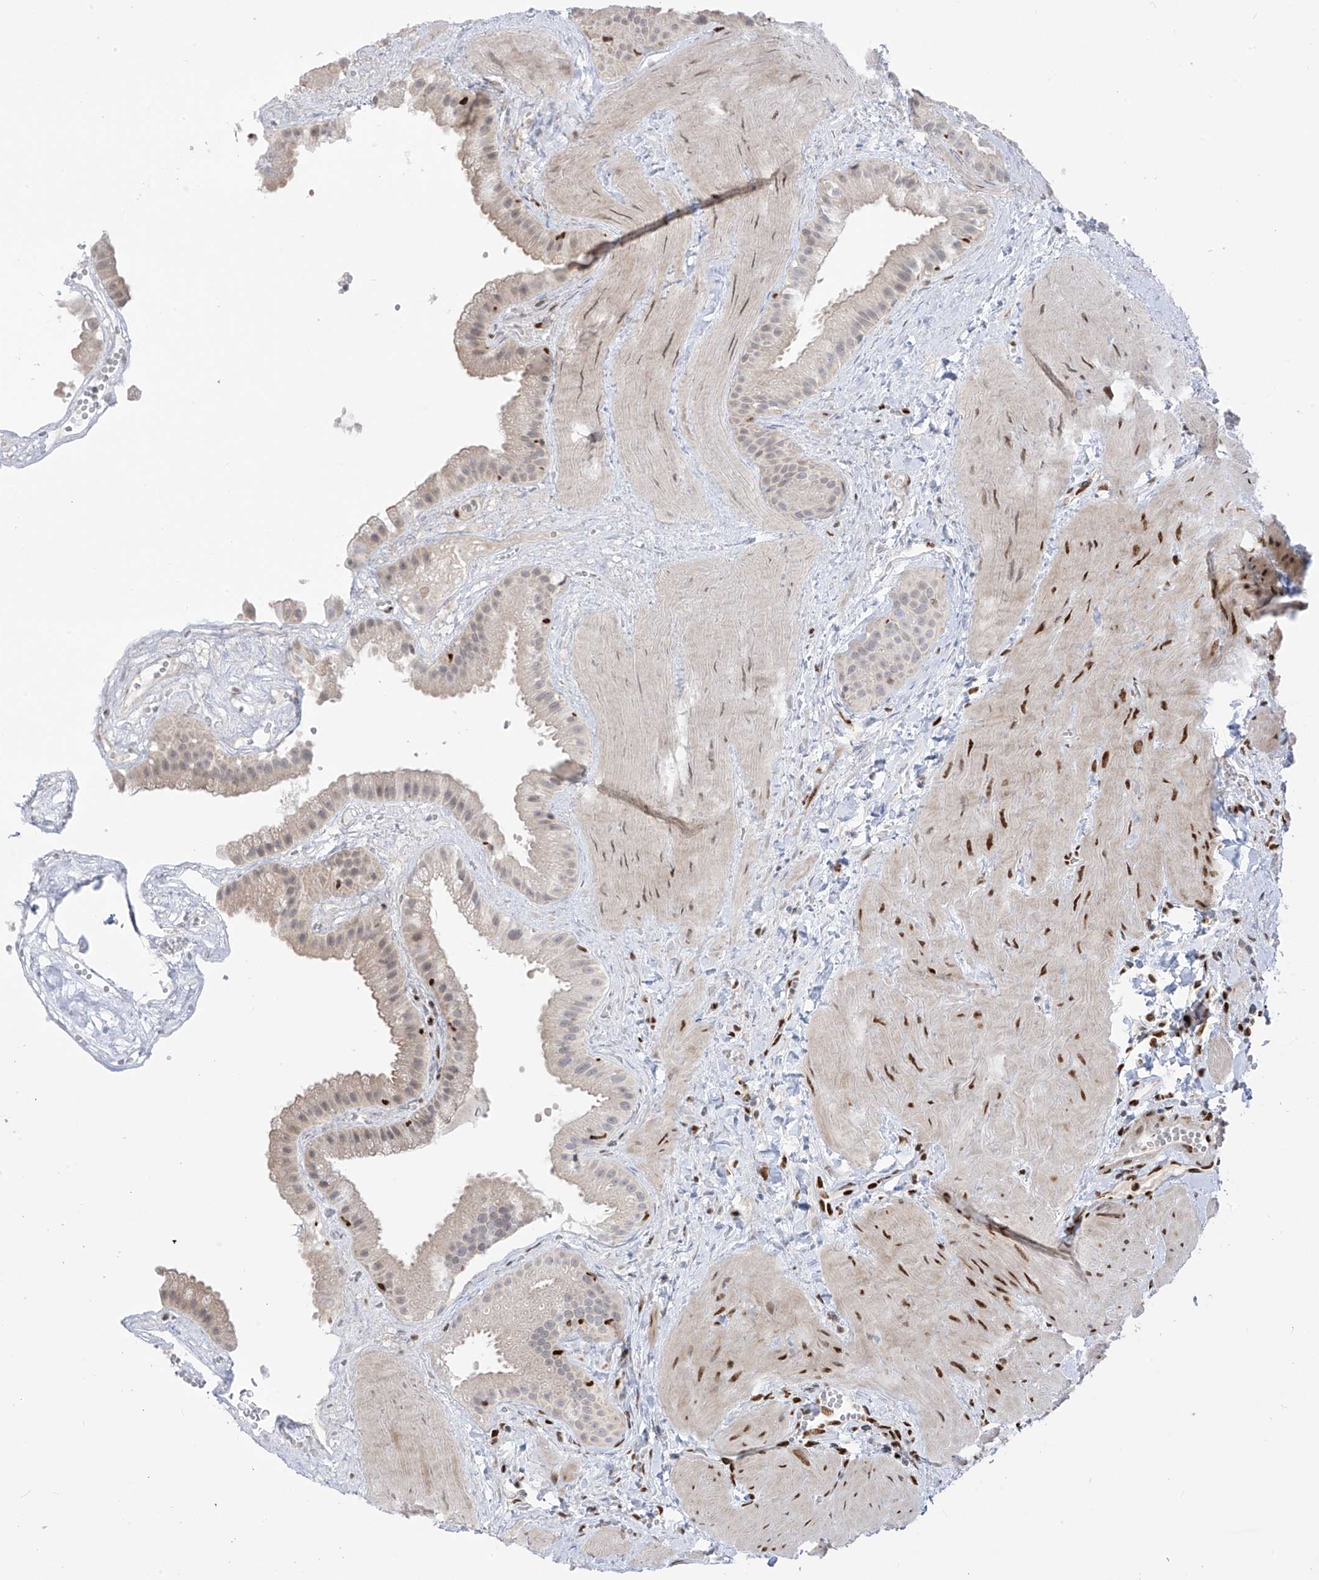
{"staining": {"intensity": "weak", "quantity": ">75%", "location": "cytoplasmic/membranous"}, "tissue": "gallbladder", "cell_type": "Glandular cells", "image_type": "normal", "snomed": [{"axis": "morphology", "description": "Normal tissue, NOS"}, {"axis": "topography", "description": "Gallbladder"}], "caption": "Immunohistochemical staining of benign human gallbladder demonstrates >75% levels of weak cytoplasmic/membranous protein staining in about >75% of glandular cells. (Stains: DAB (3,3'-diaminobenzidine) in brown, nuclei in blue, Microscopy: brightfield microscopy at high magnification).", "gene": "PM20D2", "patient": {"sex": "male", "age": 55}}